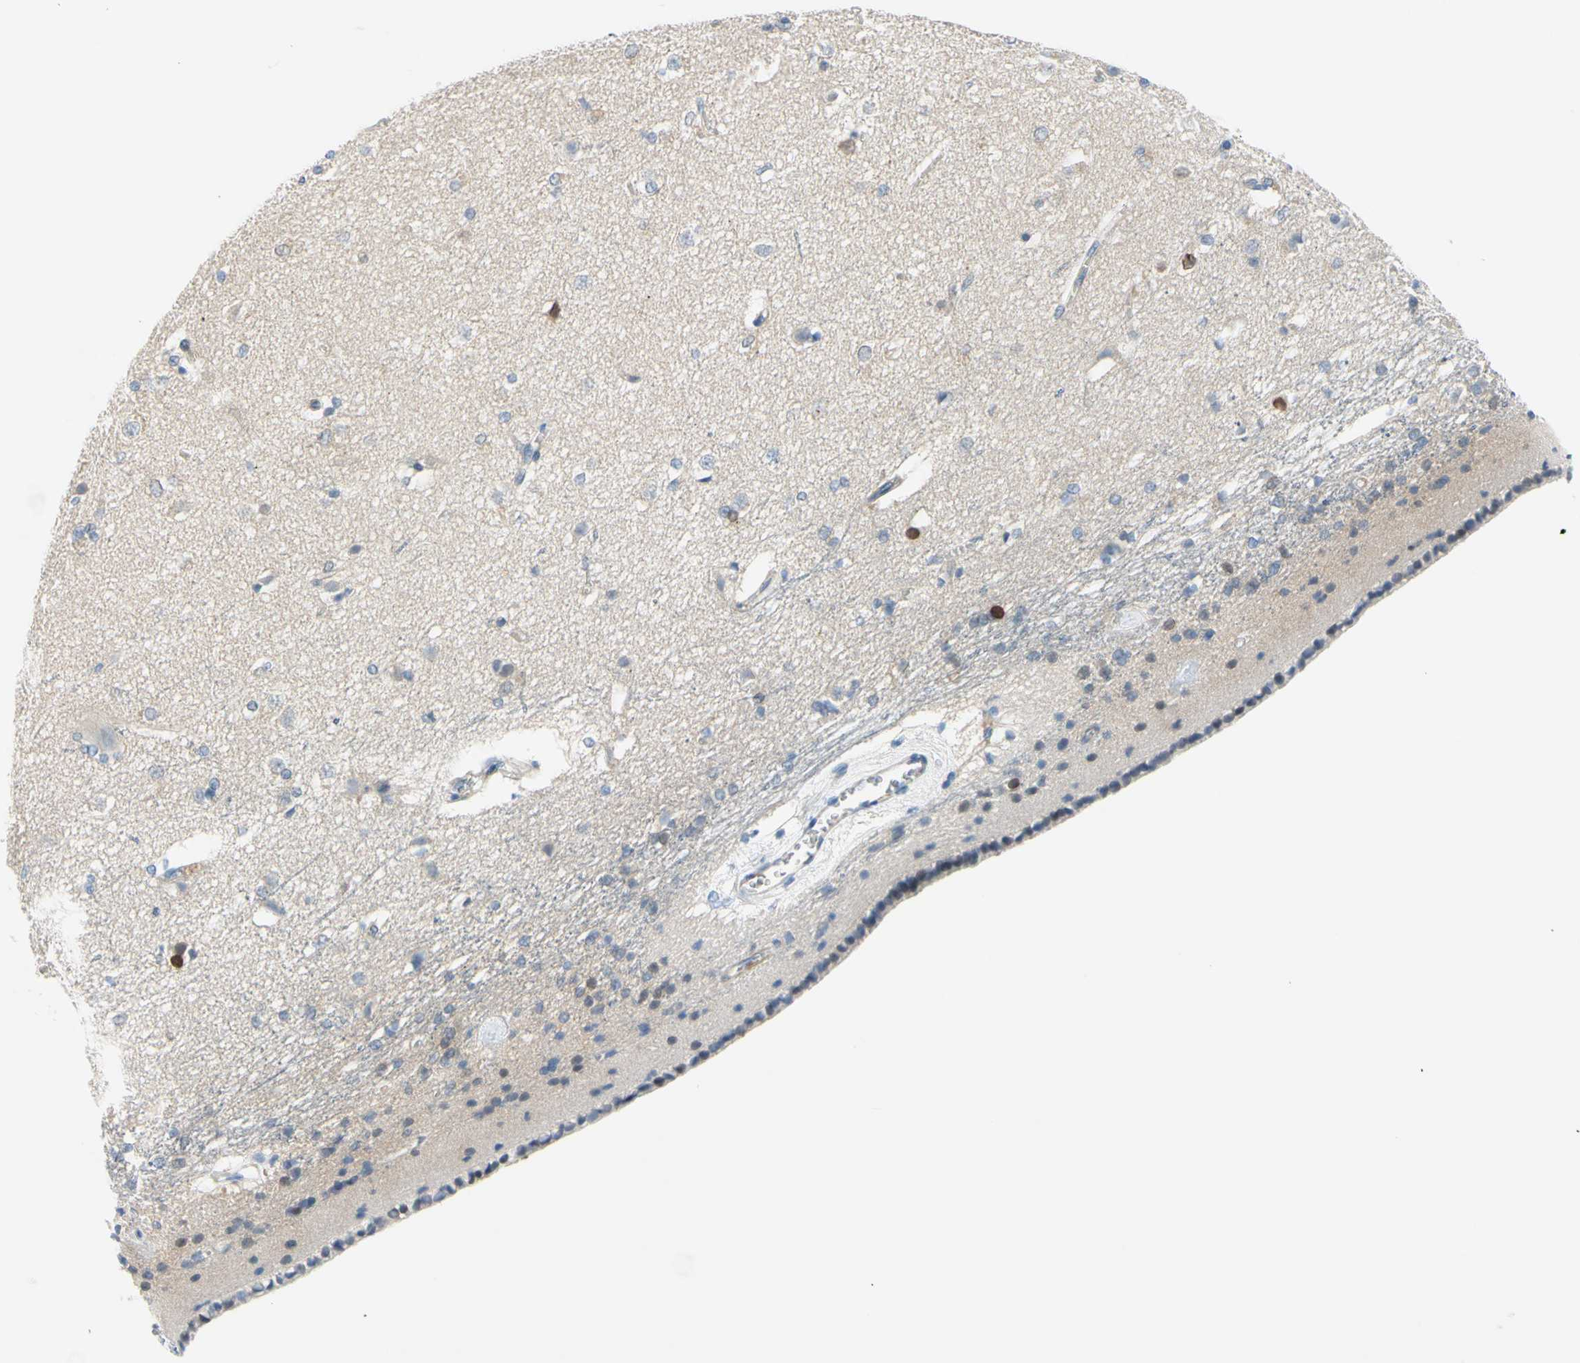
{"staining": {"intensity": "negative", "quantity": "none", "location": "none"}, "tissue": "caudate", "cell_type": "Glial cells", "image_type": "normal", "snomed": [{"axis": "morphology", "description": "Normal tissue, NOS"}, {"axis": "topography", "description": "Lateral ventricle wall"}], "caption": "Immunohistochemistry photomicrograph of normal human caudate stained for a protein (brown), which shows no positivity in glial cells. Nuclei are stained in blue.", "gene": "FCER2", "patient": {"sex": "female", "age": 19}}